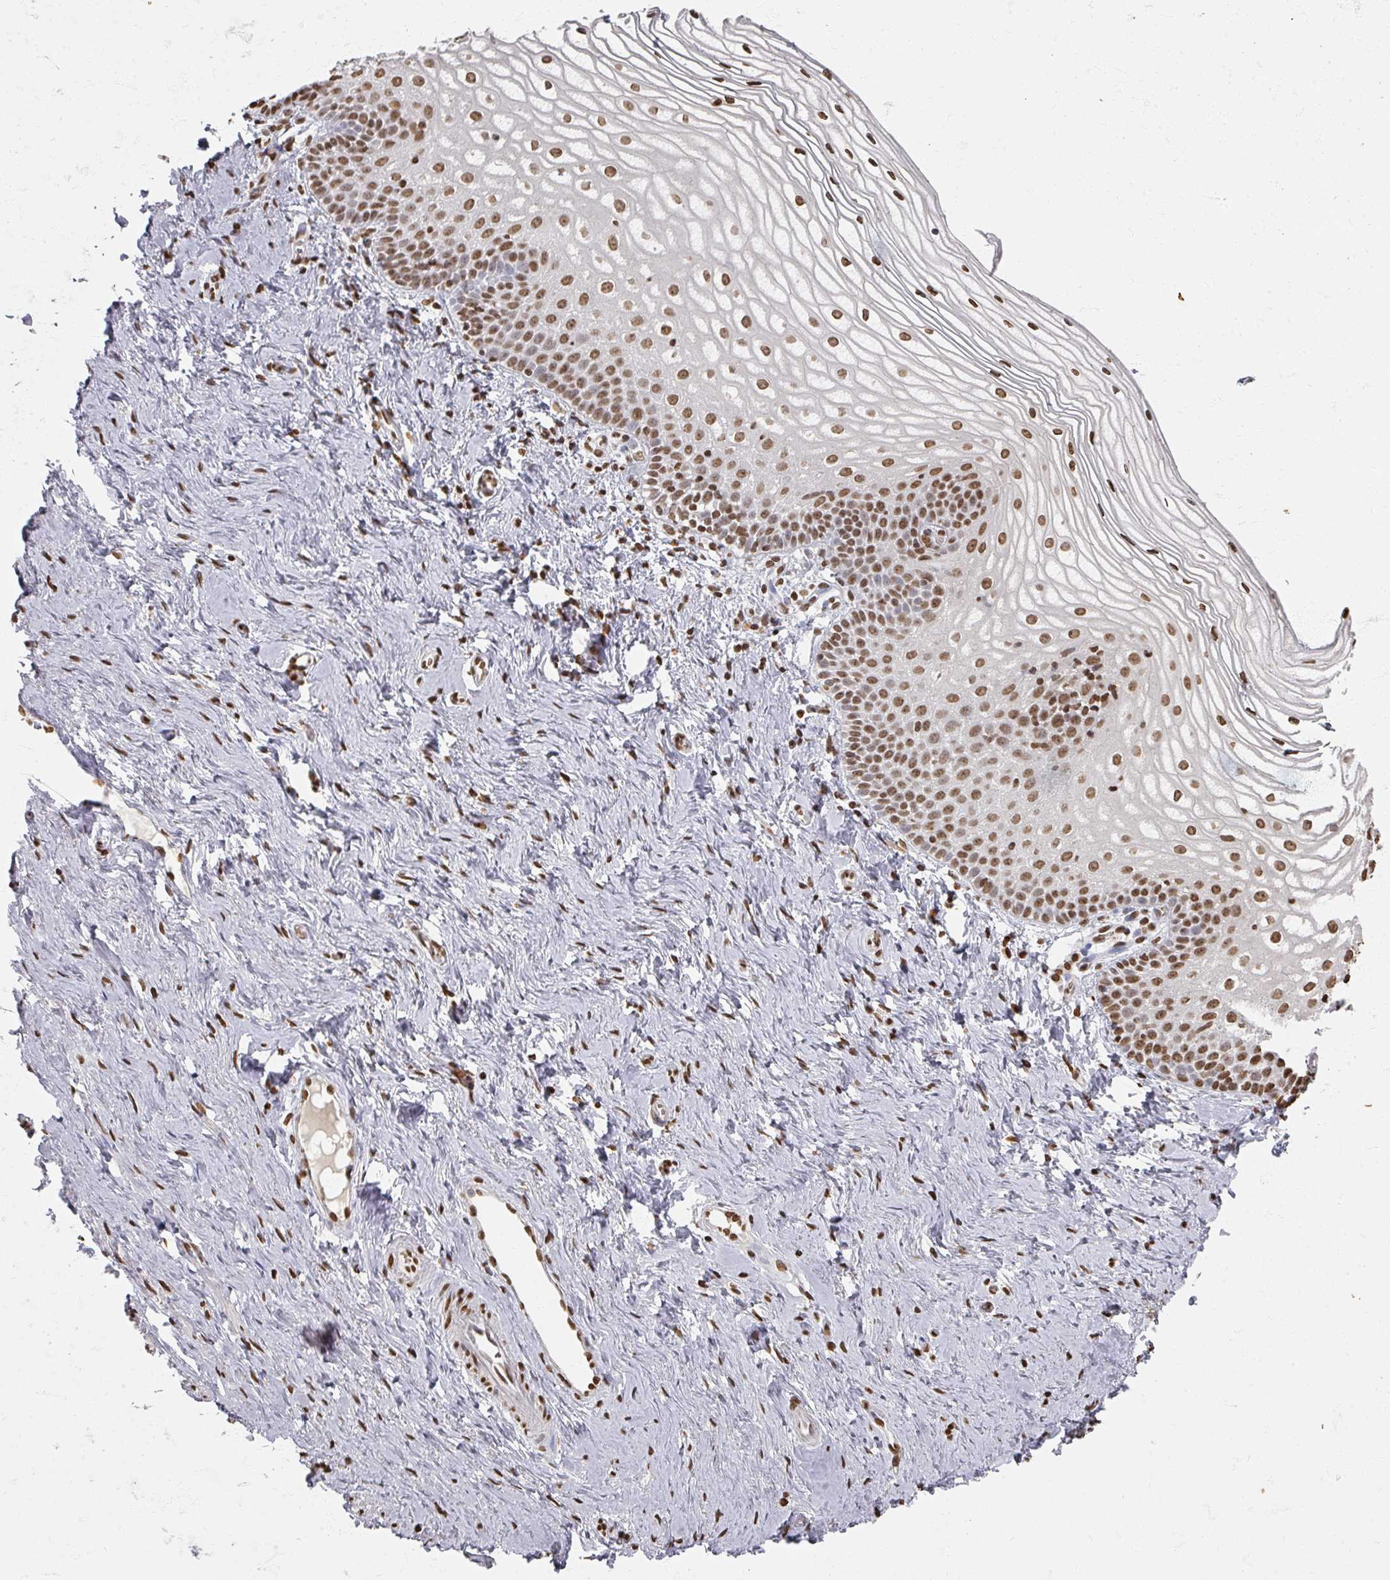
{"staining": {"intensity": "moderate", "quantity": ">75%", "location": "nuclear"}, "tissue": "vagina", "cell_type": "Squamous epithelial cells", "image_type": "normal", "snomed": [{"axis": "morphology", "description": "Normal tissue, NOS"}, {"axis": "topography", "description": "Vagina"}], "caption": "Protein analysis of unremarkable vagina displays moderate nuclear expression in about >75% of squamous epithelial cells.", "gene": "DCUN1D5", "patient": {"sex": "female", "age": 56}}